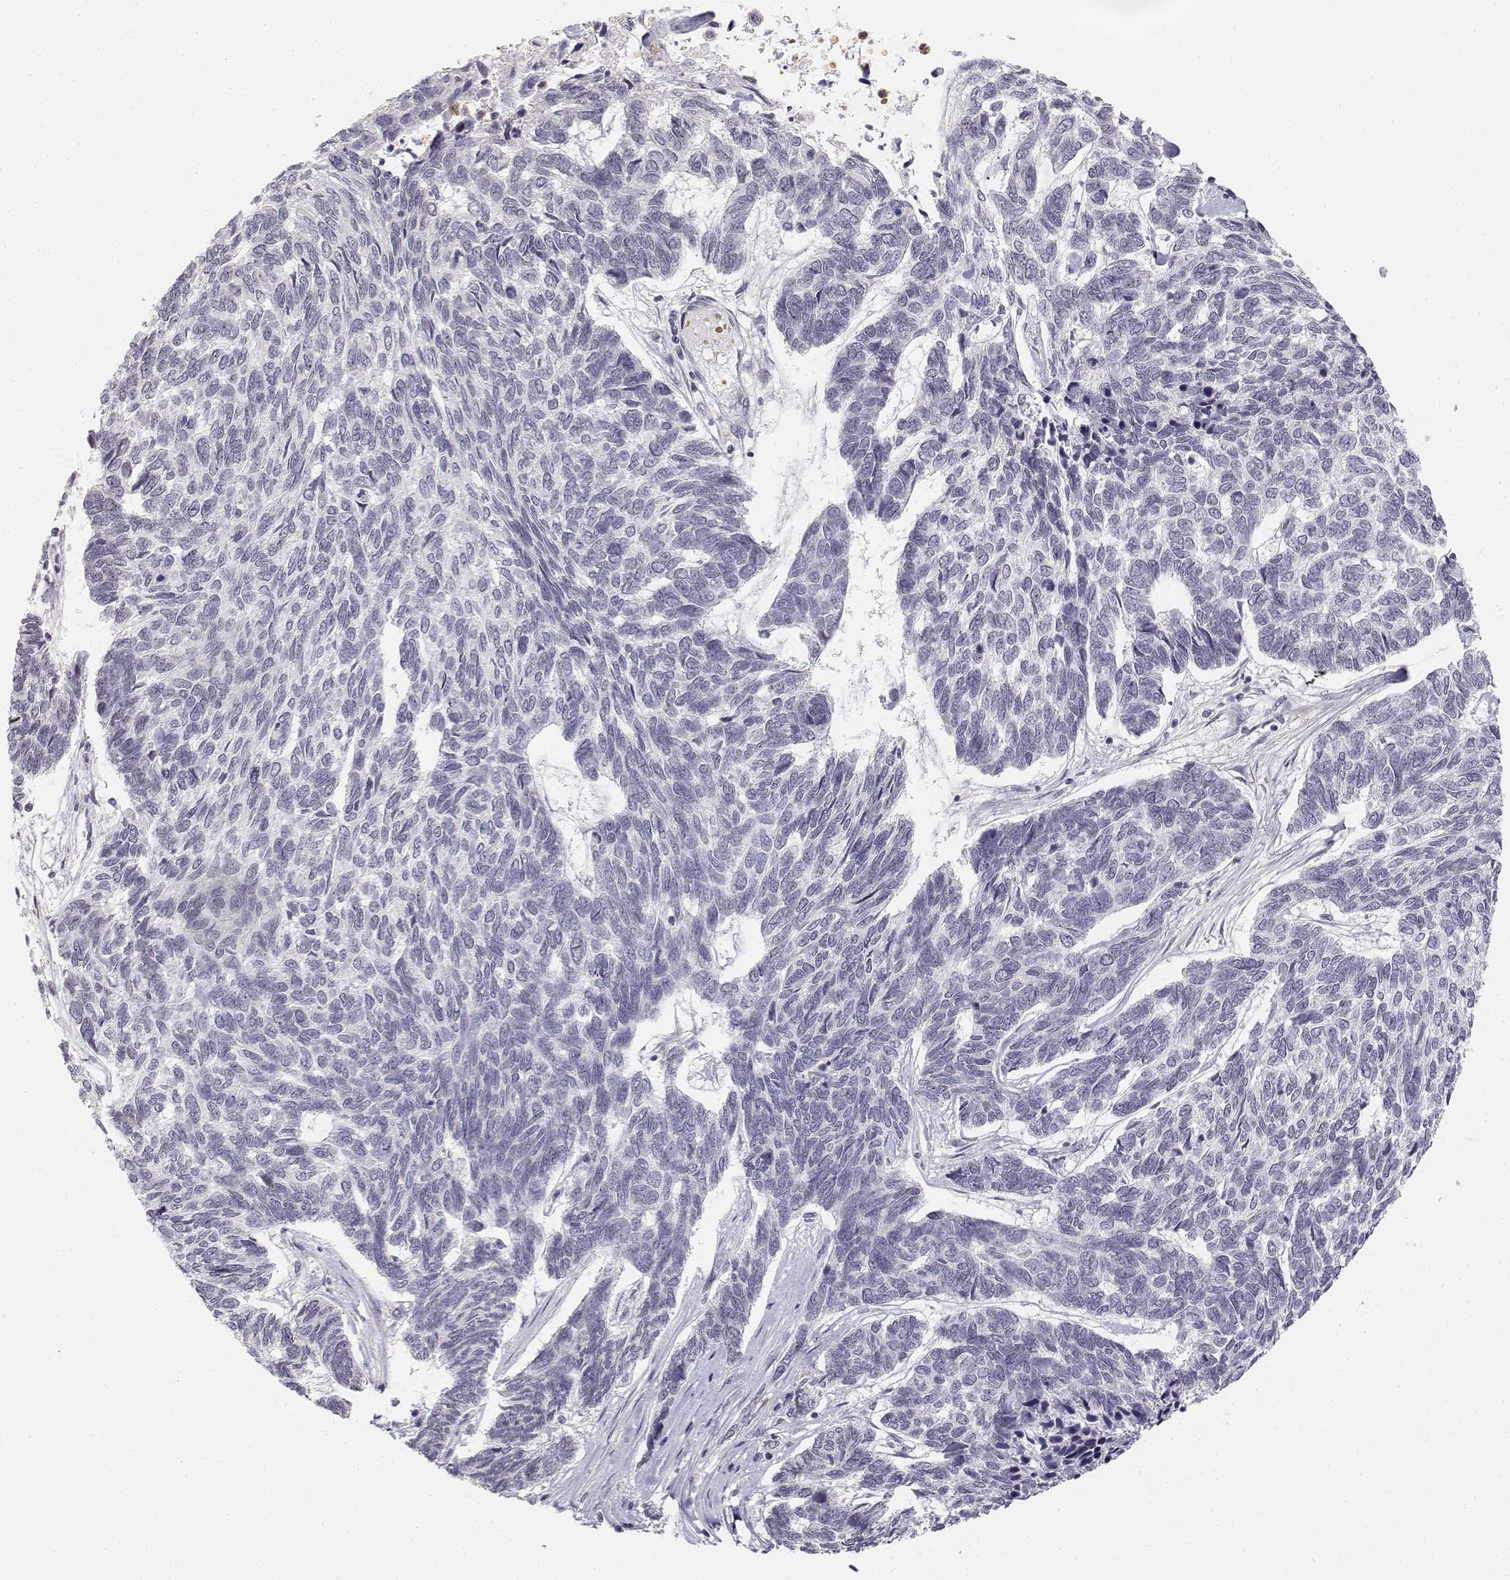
{"staining": {"intensity": "negative", "quantity": "none", "location": "none"}, "tissue": "skin cancer", "cell_type": "Tumor cells", "image_type": "cancer", "snomed": [{"axis": "morphology", "description": "Basal cell carcinoma"}, {"axis": "topography", "description": "Skin"}], "caption": "DAB immunohistochemical staining of human skin cancer (basal cell carcinoma) reveals no significant staining in tumor cells.", "gene": "GLIPR1L2", "patient": {"sex": "female", "age": 65}}